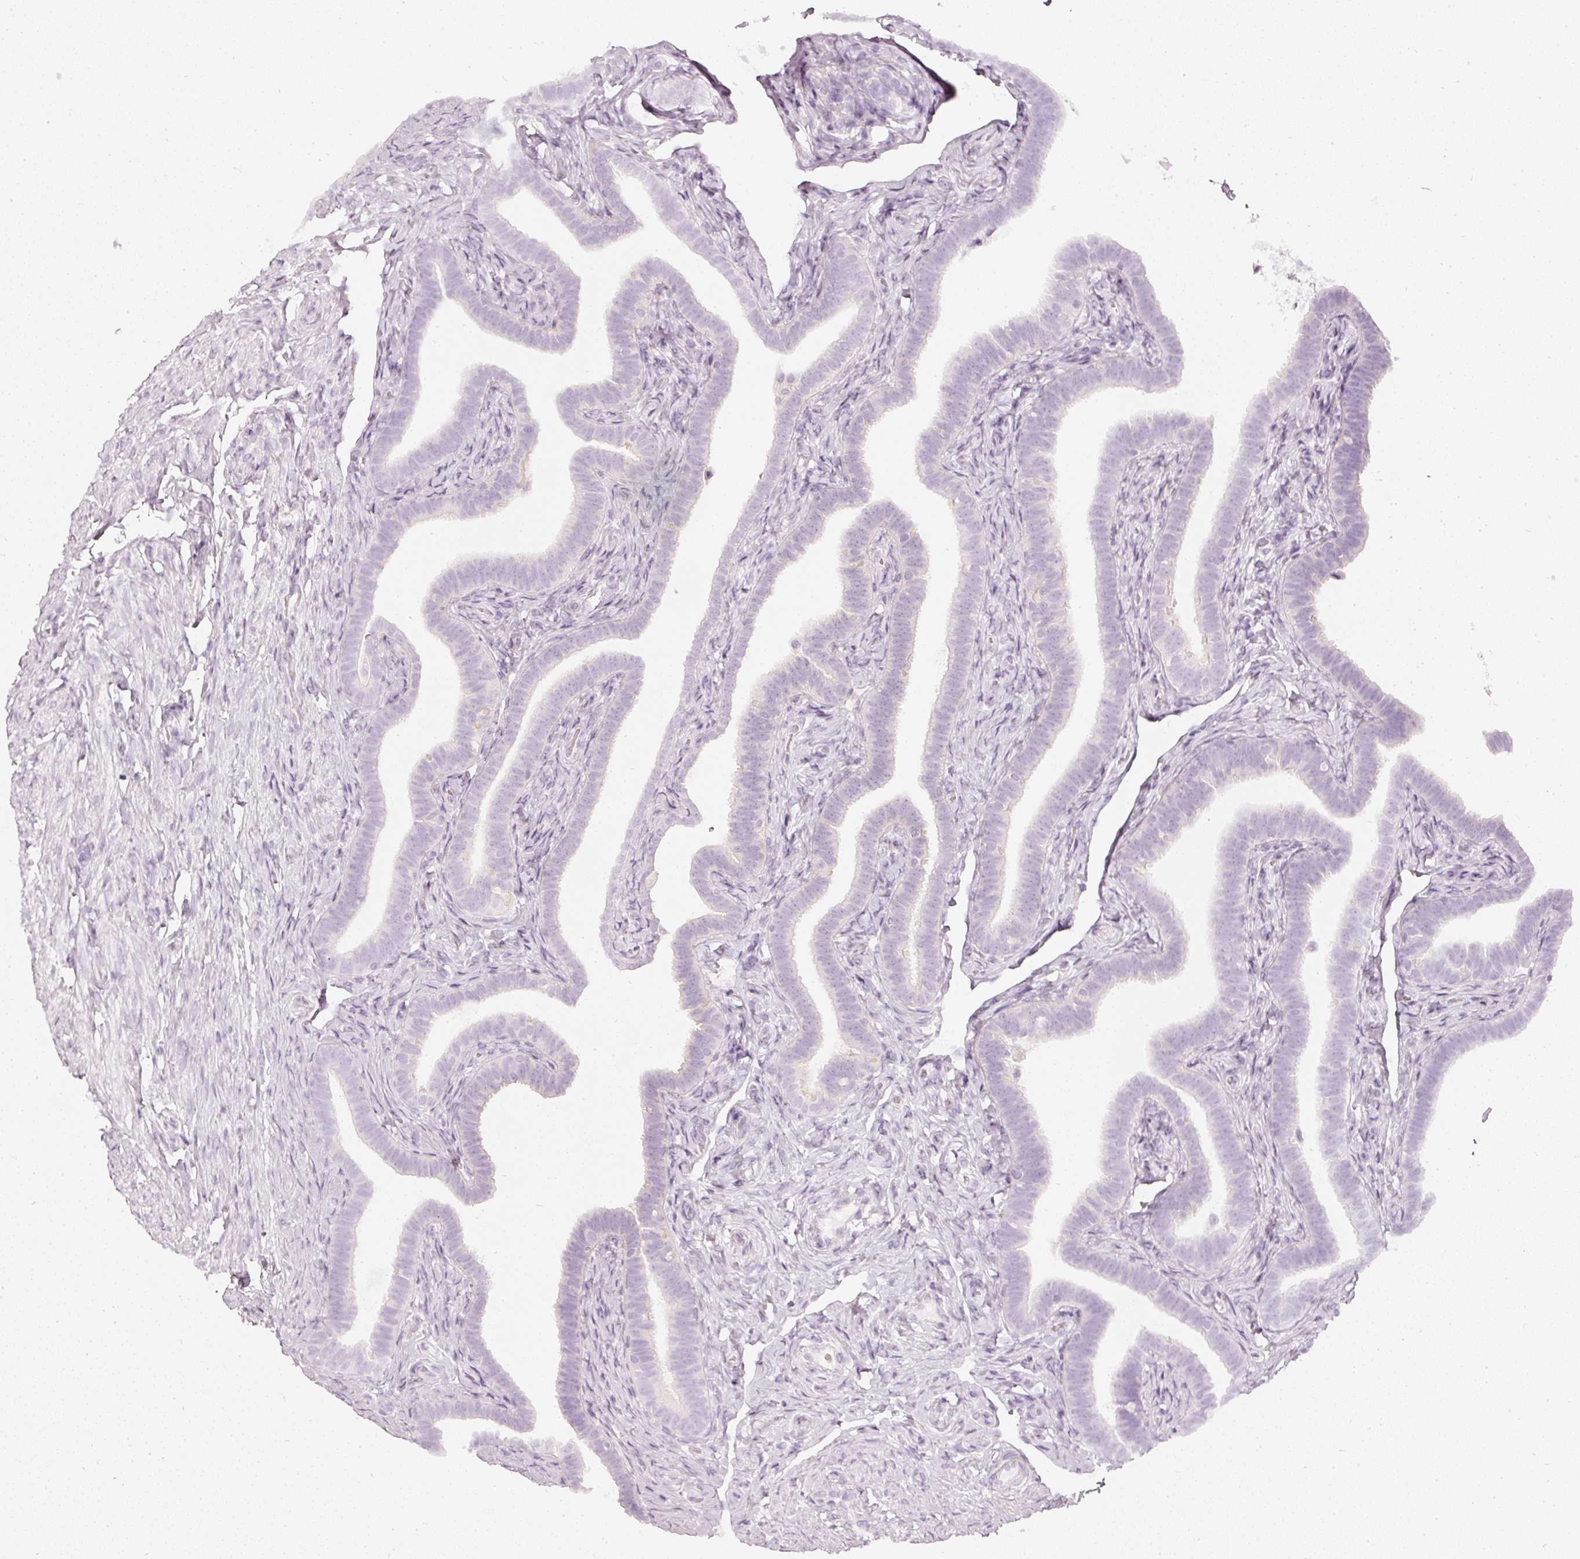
{"staining": {"intensity": "negative", "quantity": "none", "location": "none"}, "tissue": "fallopian tube", "cell_type": "Glandular cells", "image_type": "normal", "snomed": [{"axis": "morphology", "description": "Normal tissue, NOS"}, {"axis": "topography", "description": "Fallopian tube"}], "caption": "A high-resolution image shows IHC staining of normal fallopian tube, which shows no significant staining in glandular cells. (Brightfield microscopy of DAB (3,3'-diaminobenzidine) immunohistochemistry at high magnification).", "gene": "CNP", "patient": {"sex": "female", "age": 69}}